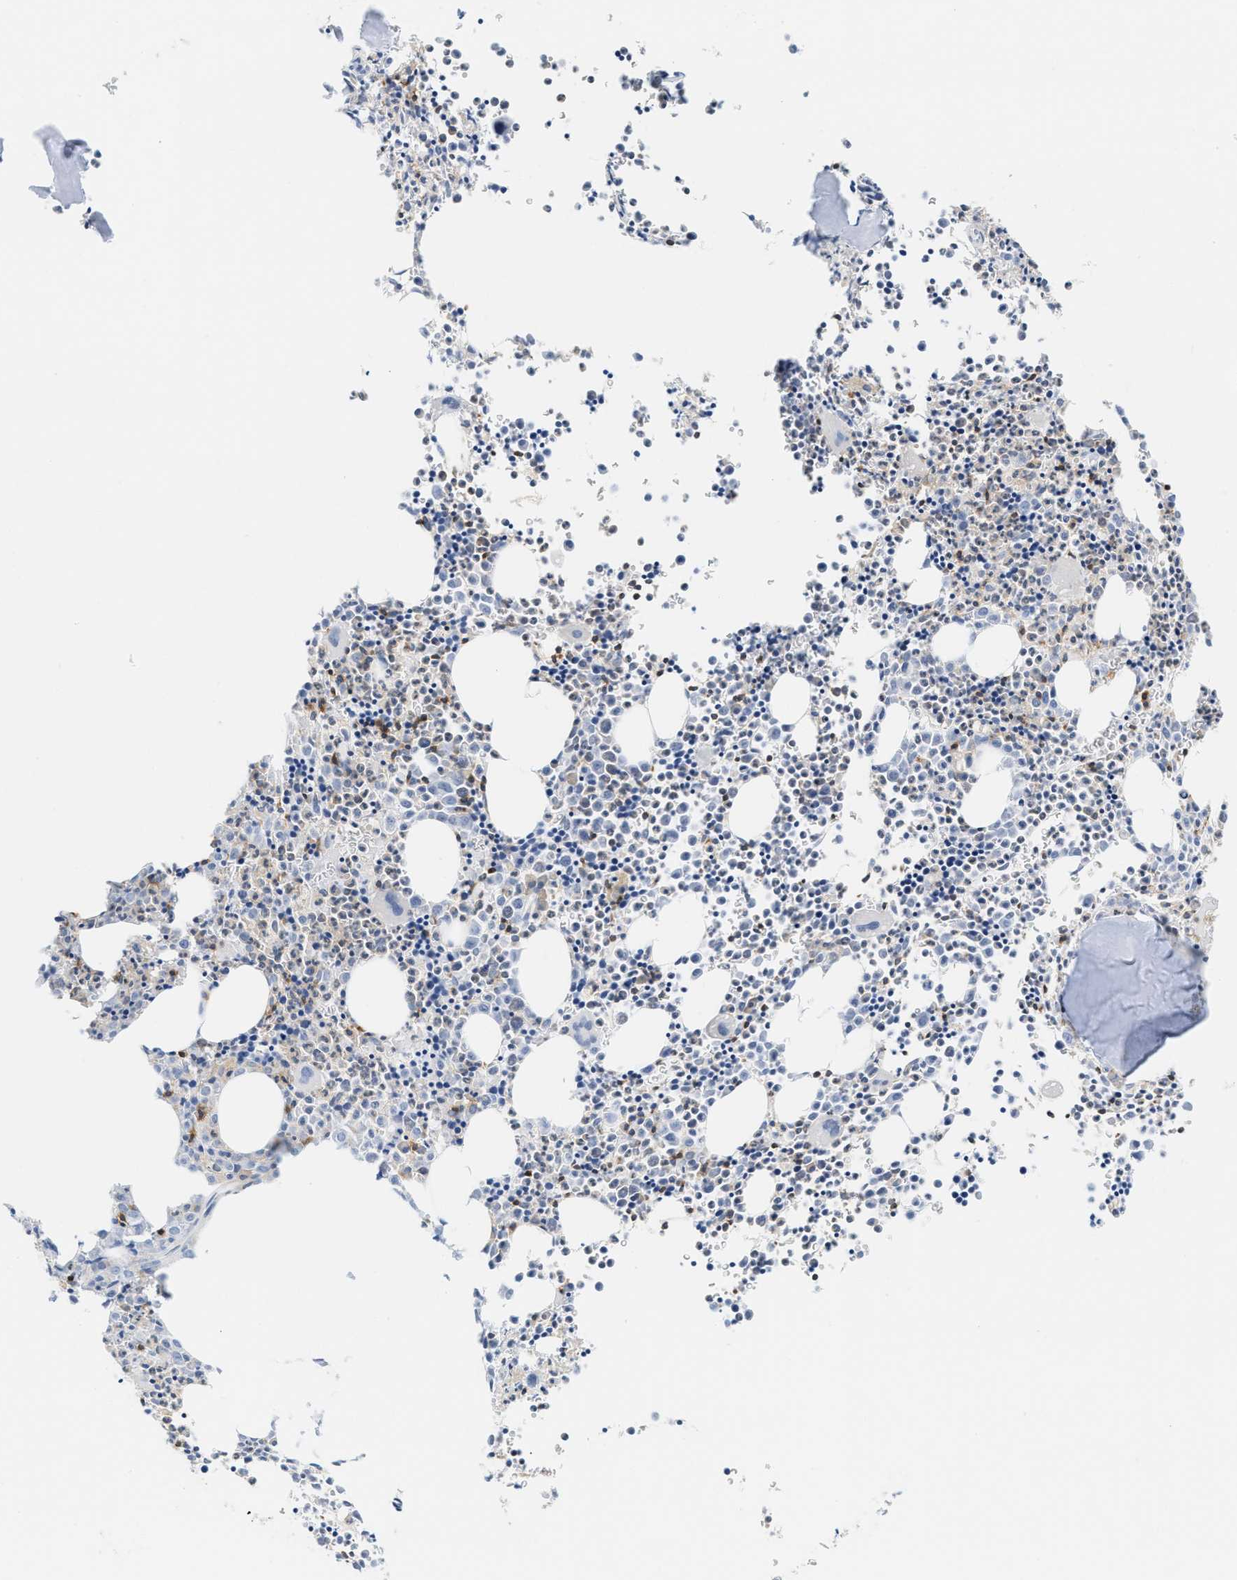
{"staining": {"intensity": "strong", "quantity": "<25%", "location": "cytoplasmic/membranous"}, "tissue": "bone marrow", "cell_type": "Hematopoietic cells", "image_type": "normal", "snomed": [{"axis": "morphology", "description": "Normal tissue, NOS"}, {"axis": "morphology", "description": "Inflammation, NOS"}, {"axis": "topography", "description": "Bone marrow"}], "caption": "Immunohistochemistry image of normal bone marrow stained for a protein (brown), which reveals medium levels of strong cytoplasmic/membranous positivity in about <25% of hematopoietic cells.", "gene": "IL16", "patient": {"sex": "male", "age": 31}}